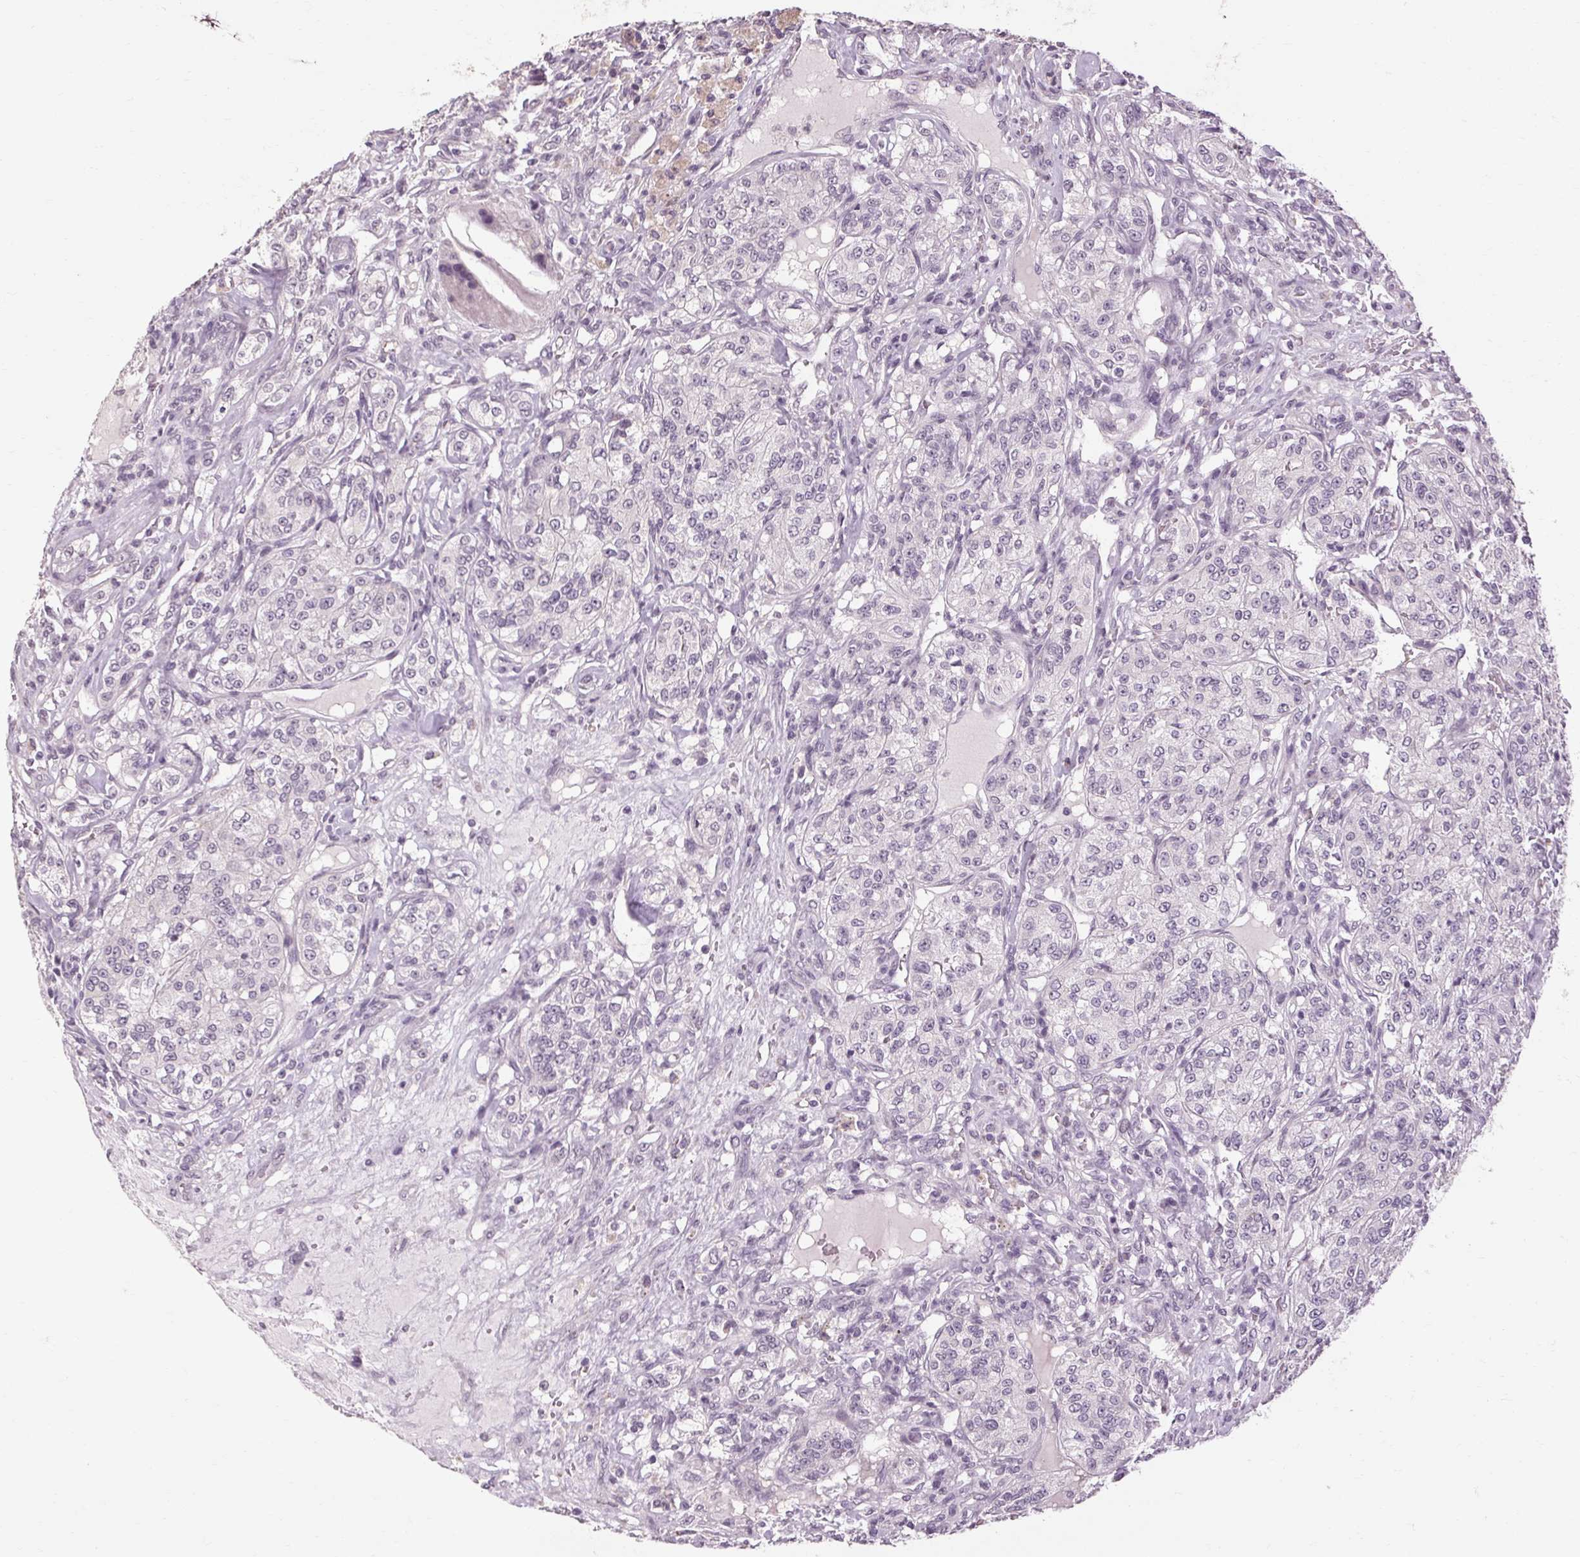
{"staining": {"intensity": "negative", "quantity": "none", "location": "none"}, "tissue": "renal cancer", "cell_type": "Tumor cells", "image_type": "cancer", "snomed": [{"axis": "morphology", "description": "Adenocarcinoma, NOS"}, {"axis": "topography", "description": "Kidney"}], "caption": "A high-resolution histopathology image shows IHC staining of adenocarcinoma (renal), which displays no significant expression in tumor cells.", "gene": "POMC", "patient": {"sex": "female", "age": 63}}